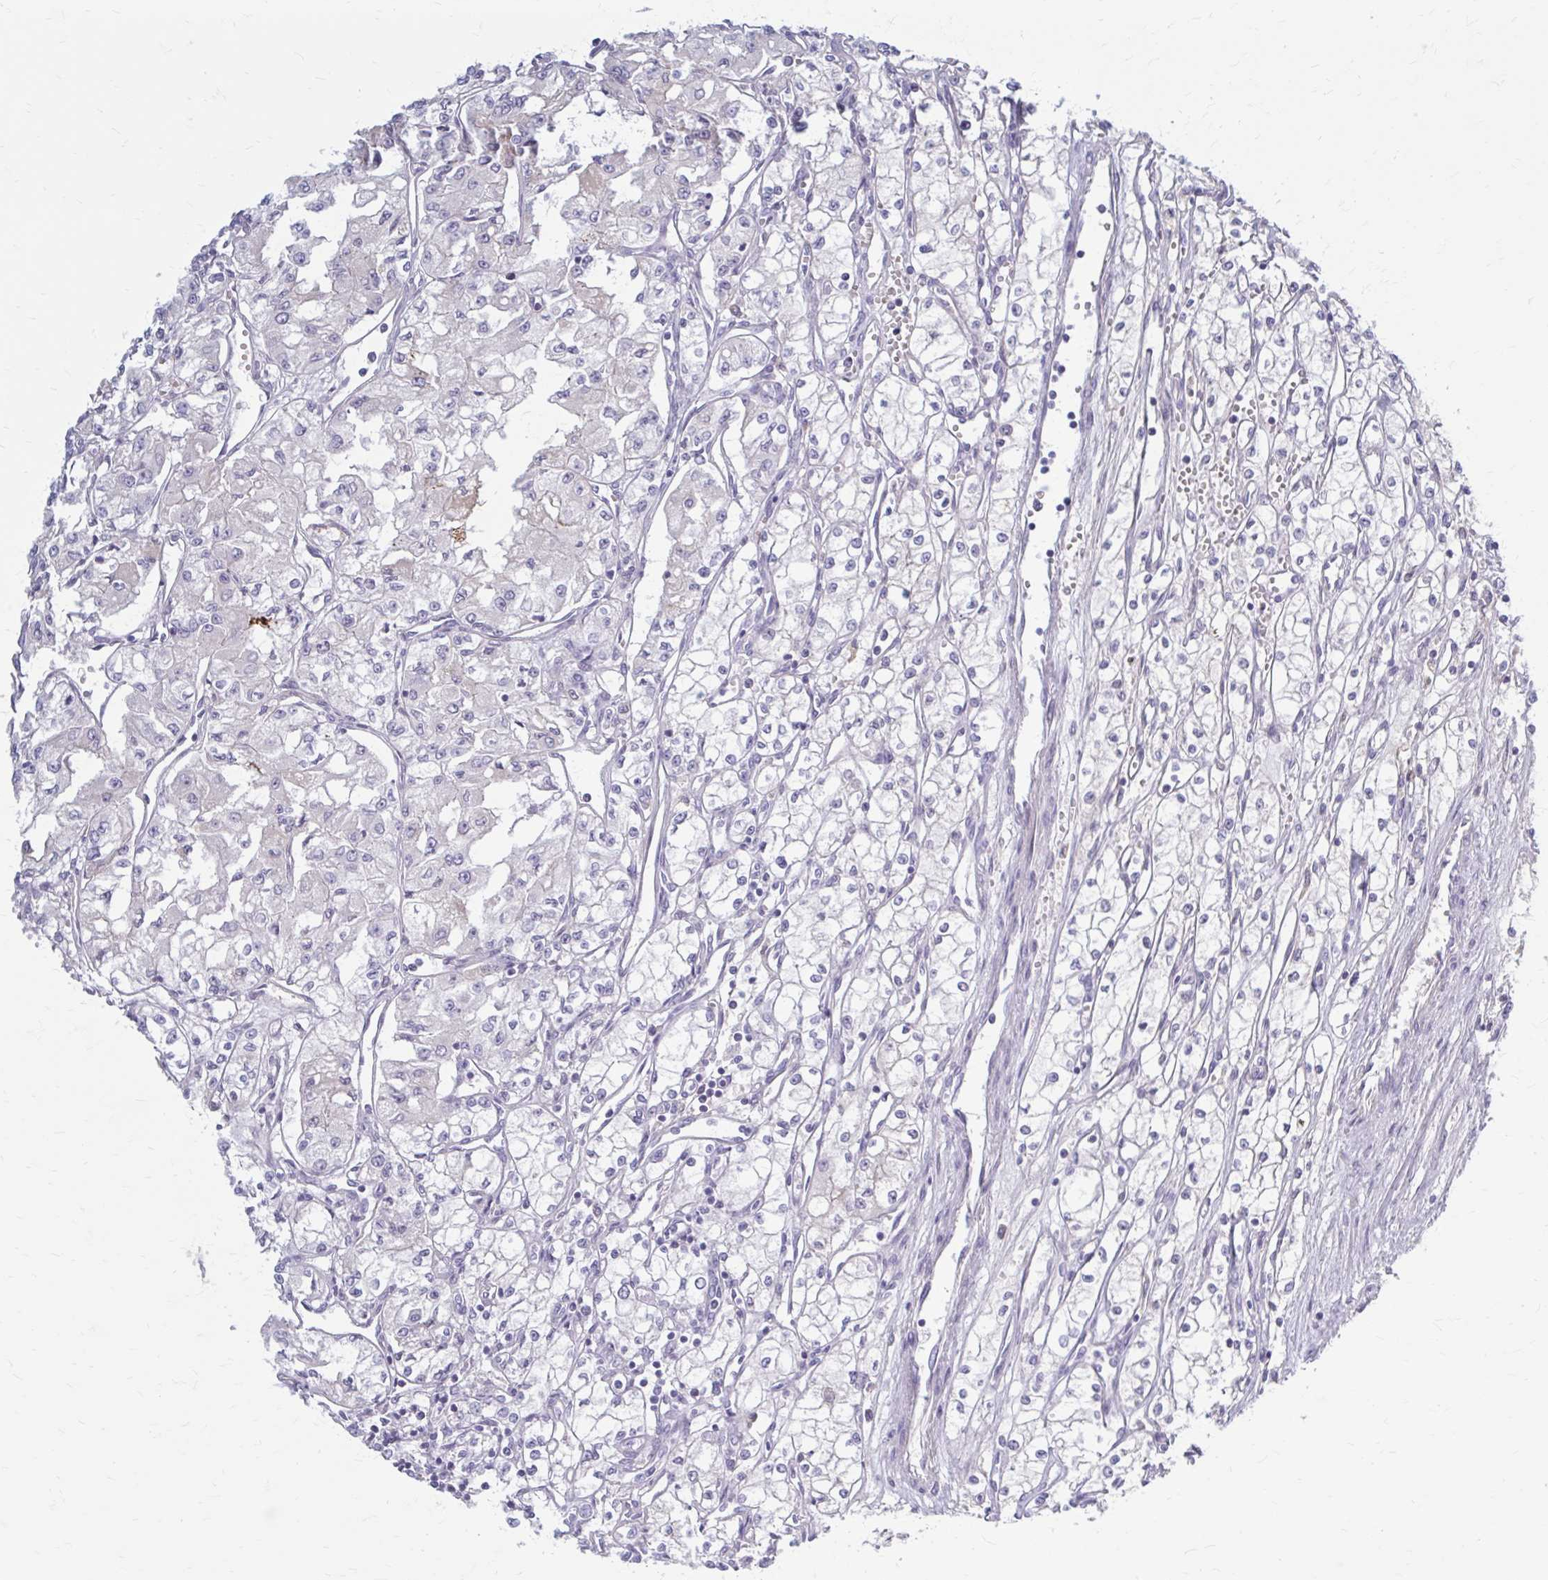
{"staining": {"intensity": "negative", "quantity": "none", "location": "none"}, "tissue": "renal cancer", "cell_type": "Tumor cells", "image_type": "cancer", "snomed": [{"axis": "morphology", "description": "Adenocarcinoma, NOS"}, {"axis": "topography", "description": "Kidney"}], "caption": "The photomicrograph exhibits no staining of tumor cells in renal cancer.", "gene": "SERPIND1", "patient": {"sex": "male", "age": 59}}